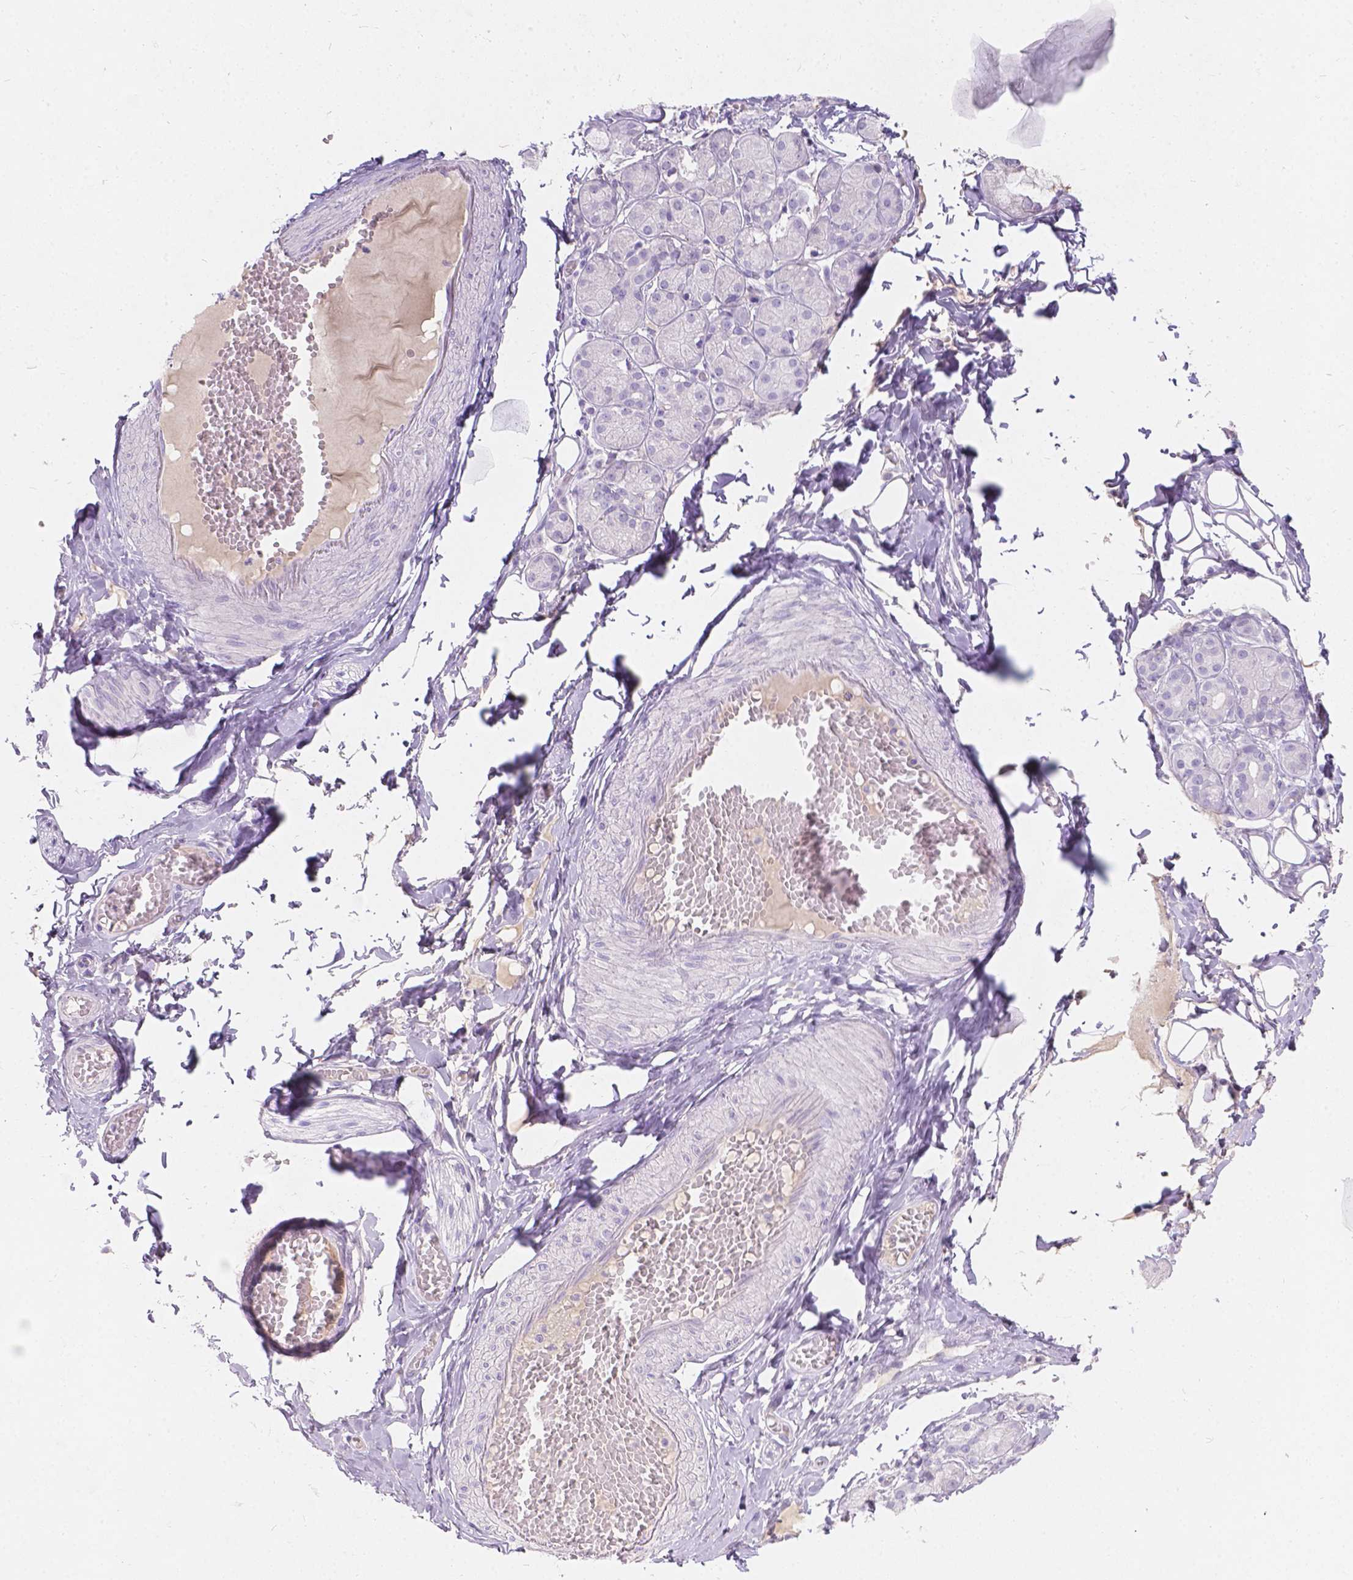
{"staining": {"intensity": "negative", "quantity": "none", "location": "none"}, "tissue": "salivary gland", "cell_type": "Glandular cells", "image_type": "normal", "snomed": [{"axis": "morphology", "description": "Normal tissue, NOS"}, {"axis": "topography", "description": "Salivary gland"}, {"axis": "topography", "description": "Peripheral nerve tissue"}], "caption": "Immunohistochemistry (IHC) of unremarkable human salivary gland exhibits no expression in glandular cells. (Stains: DAB IHC with hematoxylin counter stain, Microscopy: brightfield microscopy at high magnification).", "gene": "GAL3ST2", "patient": {"sex": "male", "age": 71}}